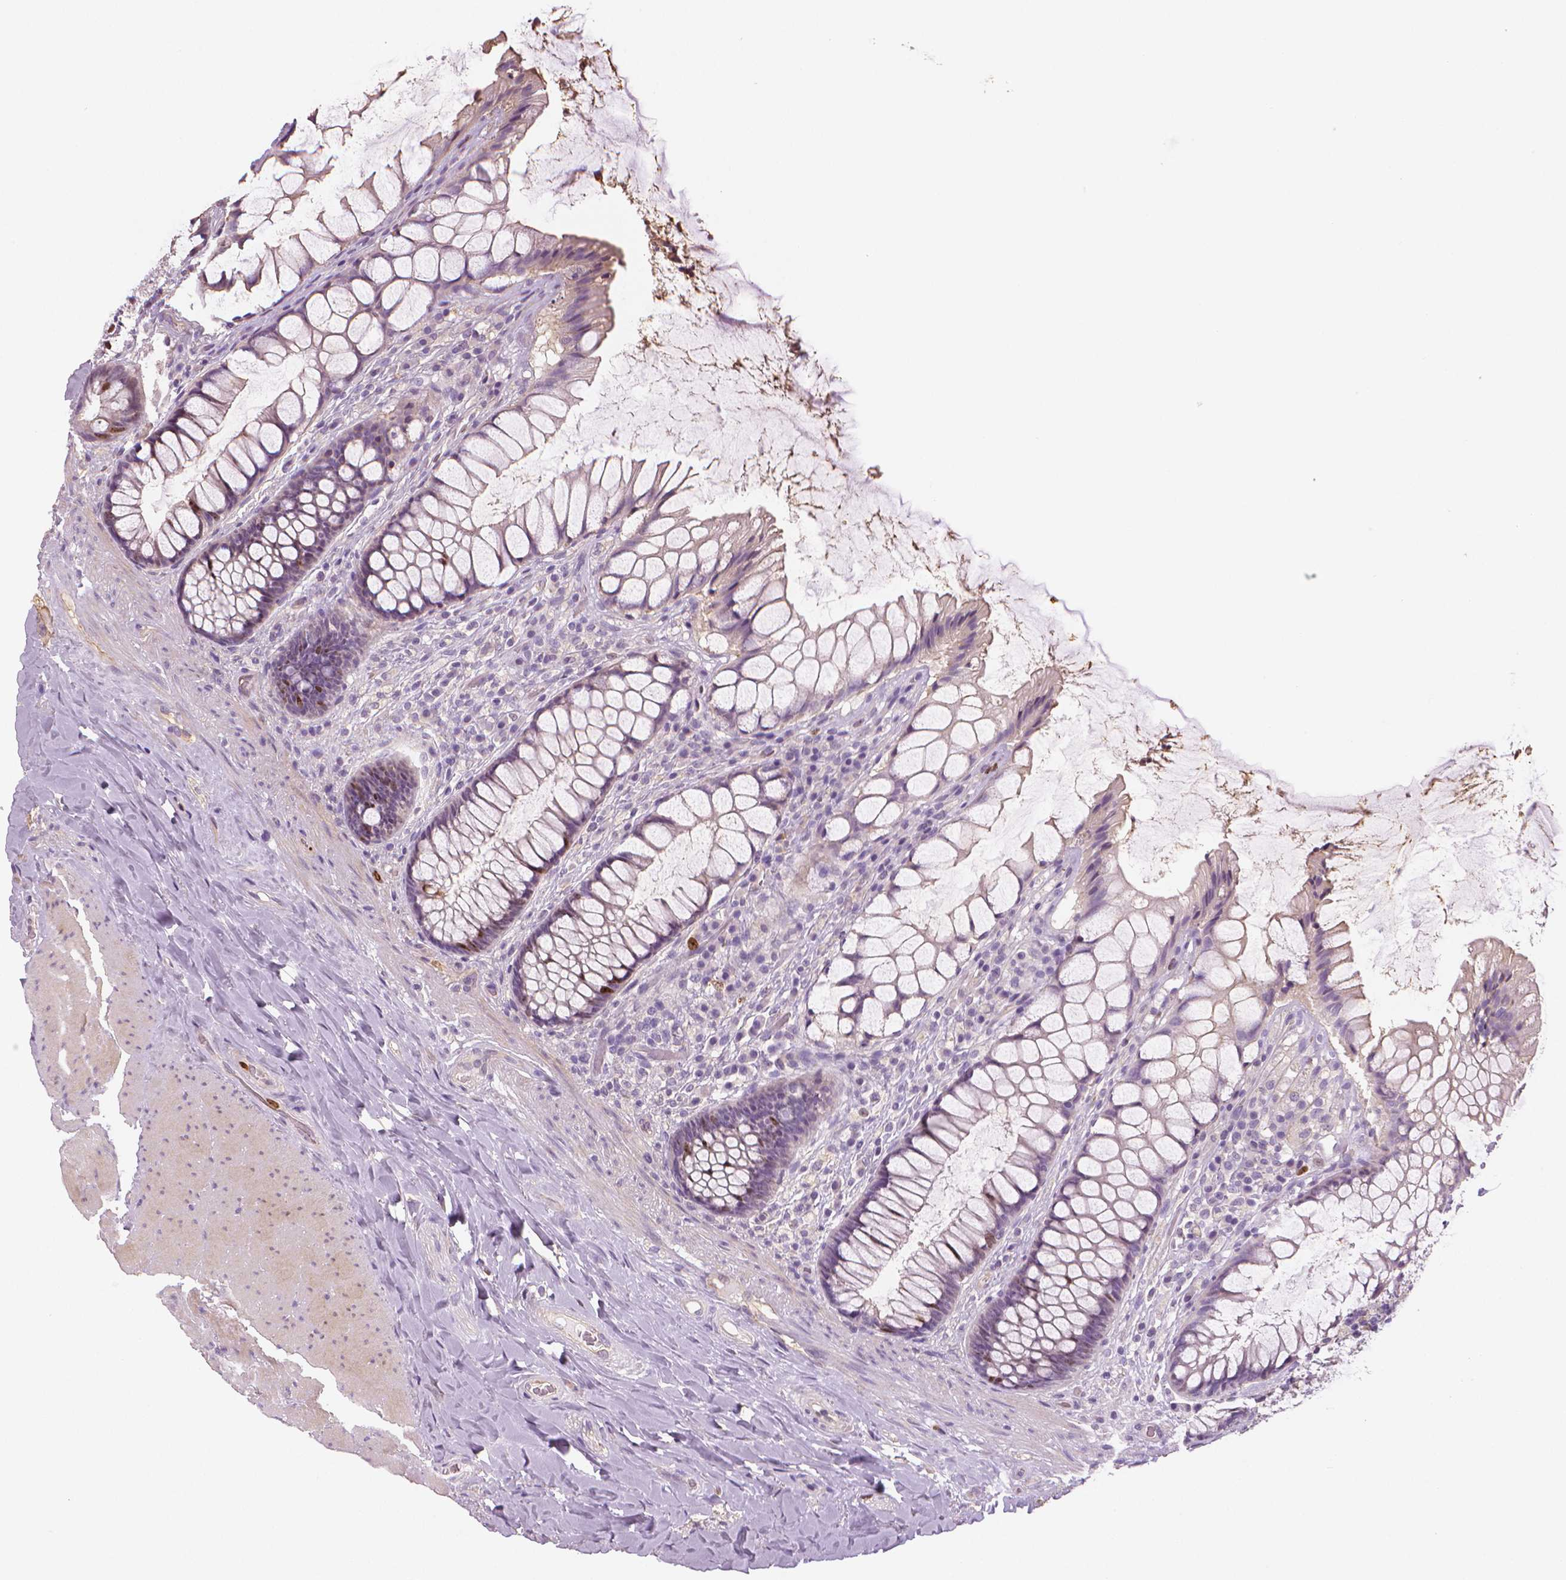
{"staining": {"intensity": "weak", "quantity": "<25%", "location": "cytoplasmic/membranous"}, "tissue": "rectum", "cell_type": "Glandular cells", "image_type": "normal", "snomed": [{"axis": "morphology", "description": "Normal tissue, NOS"}, {"axis": "topography", "description": "Rectum"}], "caption": "IHC image of unremarkable rectum: rectum stained with DAB displays no significant protein positivity in glandular cells.", "gene": "MKI67", "patient": {"sex": "female", "age": 58}}